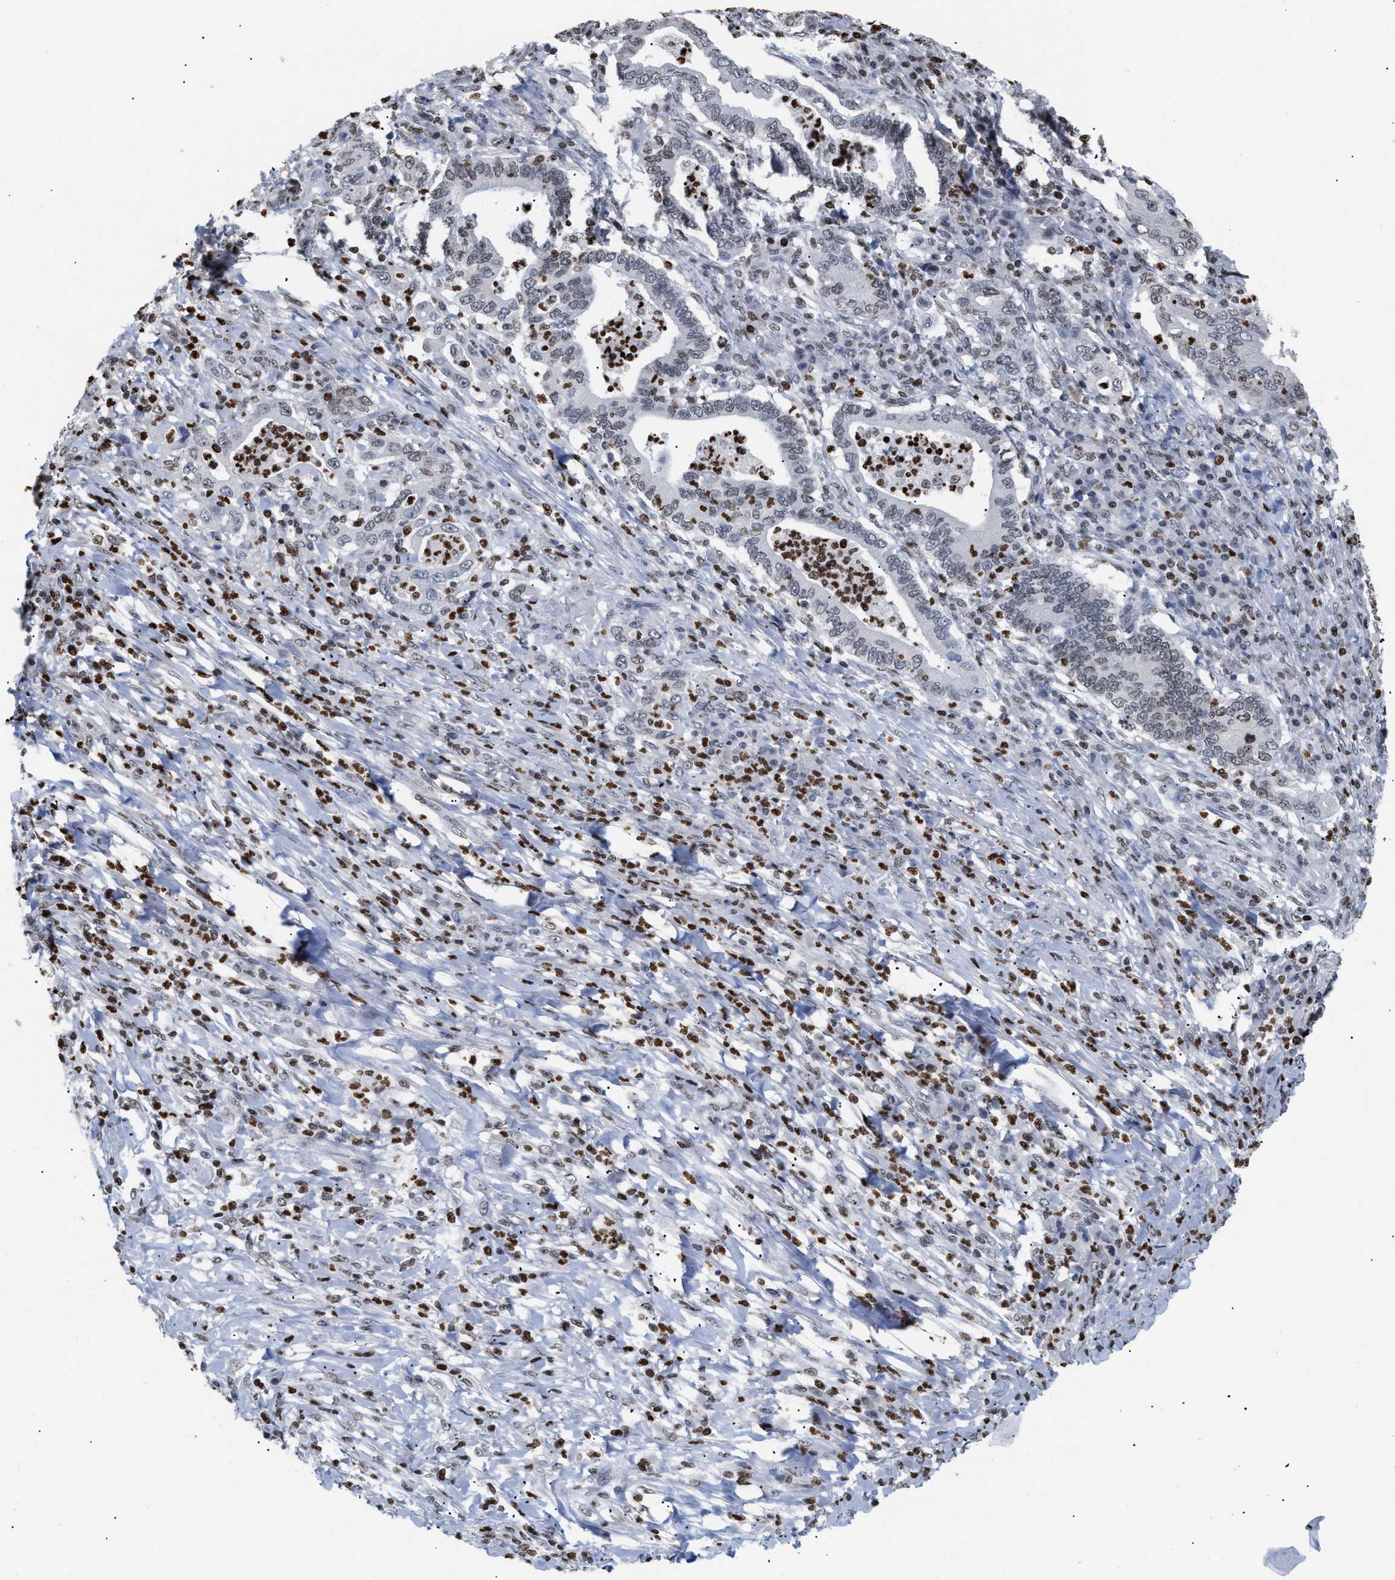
{"staining": {"intensity": "weak", "quantity": ">75%", "location": "nuclear"}, "tissue": "stomach cancer", "cell_type": "Tumor cells", "image_type": "cancer", "snomed": [{"axis": "morphology", "description": "Normal tissue, NOS"}, {"axis": "morphology", "description": "Adenocarcinoma, NOS"}, {"axis": "topography", "description": "Esophagus"}, {"axis": "topography", "description": "Stomach, upper"}, {"axis": "topography", "description": "Peripheral nerve tissue"}], "caption": "IHC of human adenocarcinoma (stomach) exhibits low levels of weak nuclear staining in approximately >75% of tumor cells.", "gene": "HMGN2", "patient": {"sex": "male", "age": 62}}